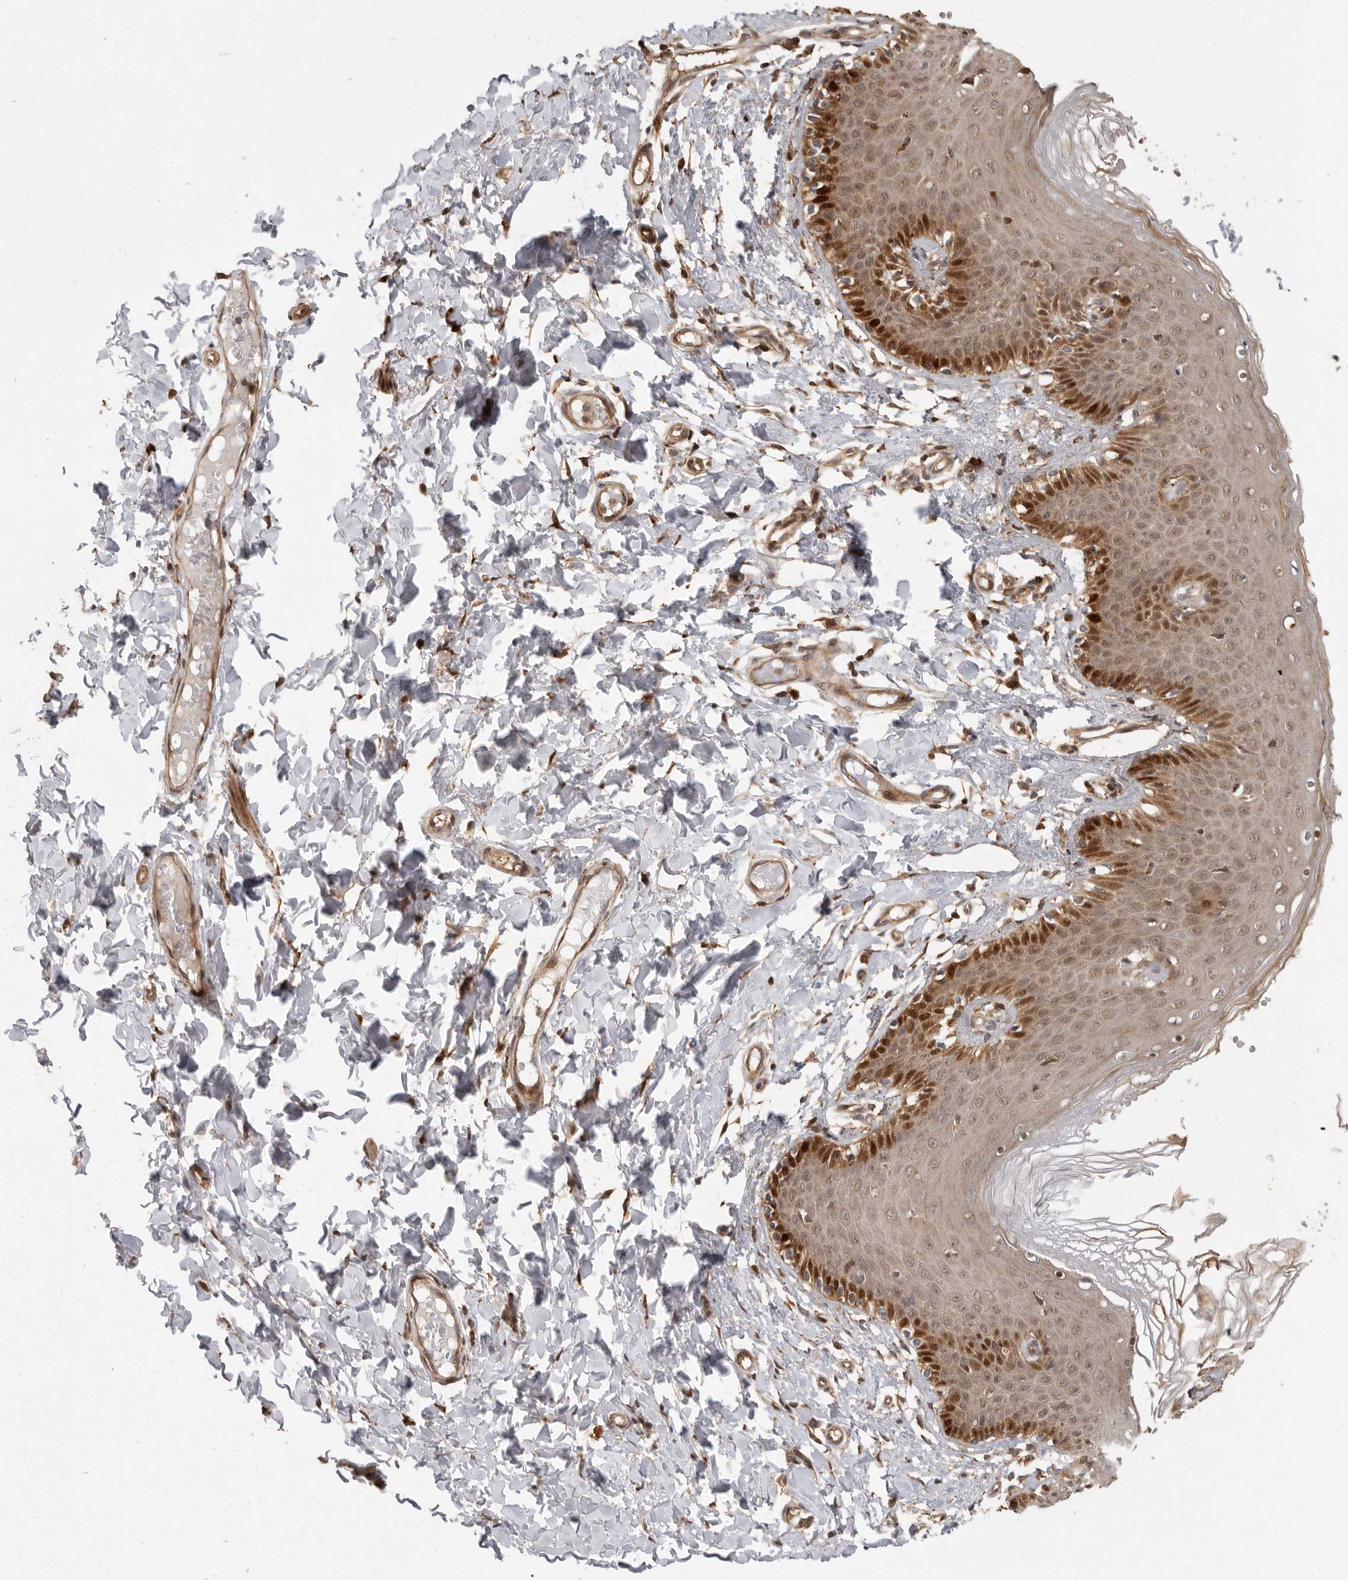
{"staining": {"intensity": "strong", "quantity": "25%-75%", "location": "cytoplasmic/membranous,nuclear"}, "tissue": "skin", "cell_type": "Epidermal cells", "image_type": "normal", "snomed": [{"axis": "morphology", "description": "Normal tissue, NOS"}, {"axis": "topography", "description": "Vulva"}], "caption": "Skin stained with a brown dye exhibits strong cytoplasmic/membranous,nuclear positive positivity in about 25%-75% of epidermal cells.", "gene": "SWT1", "patient": {"sex": "female", "age": 66}}